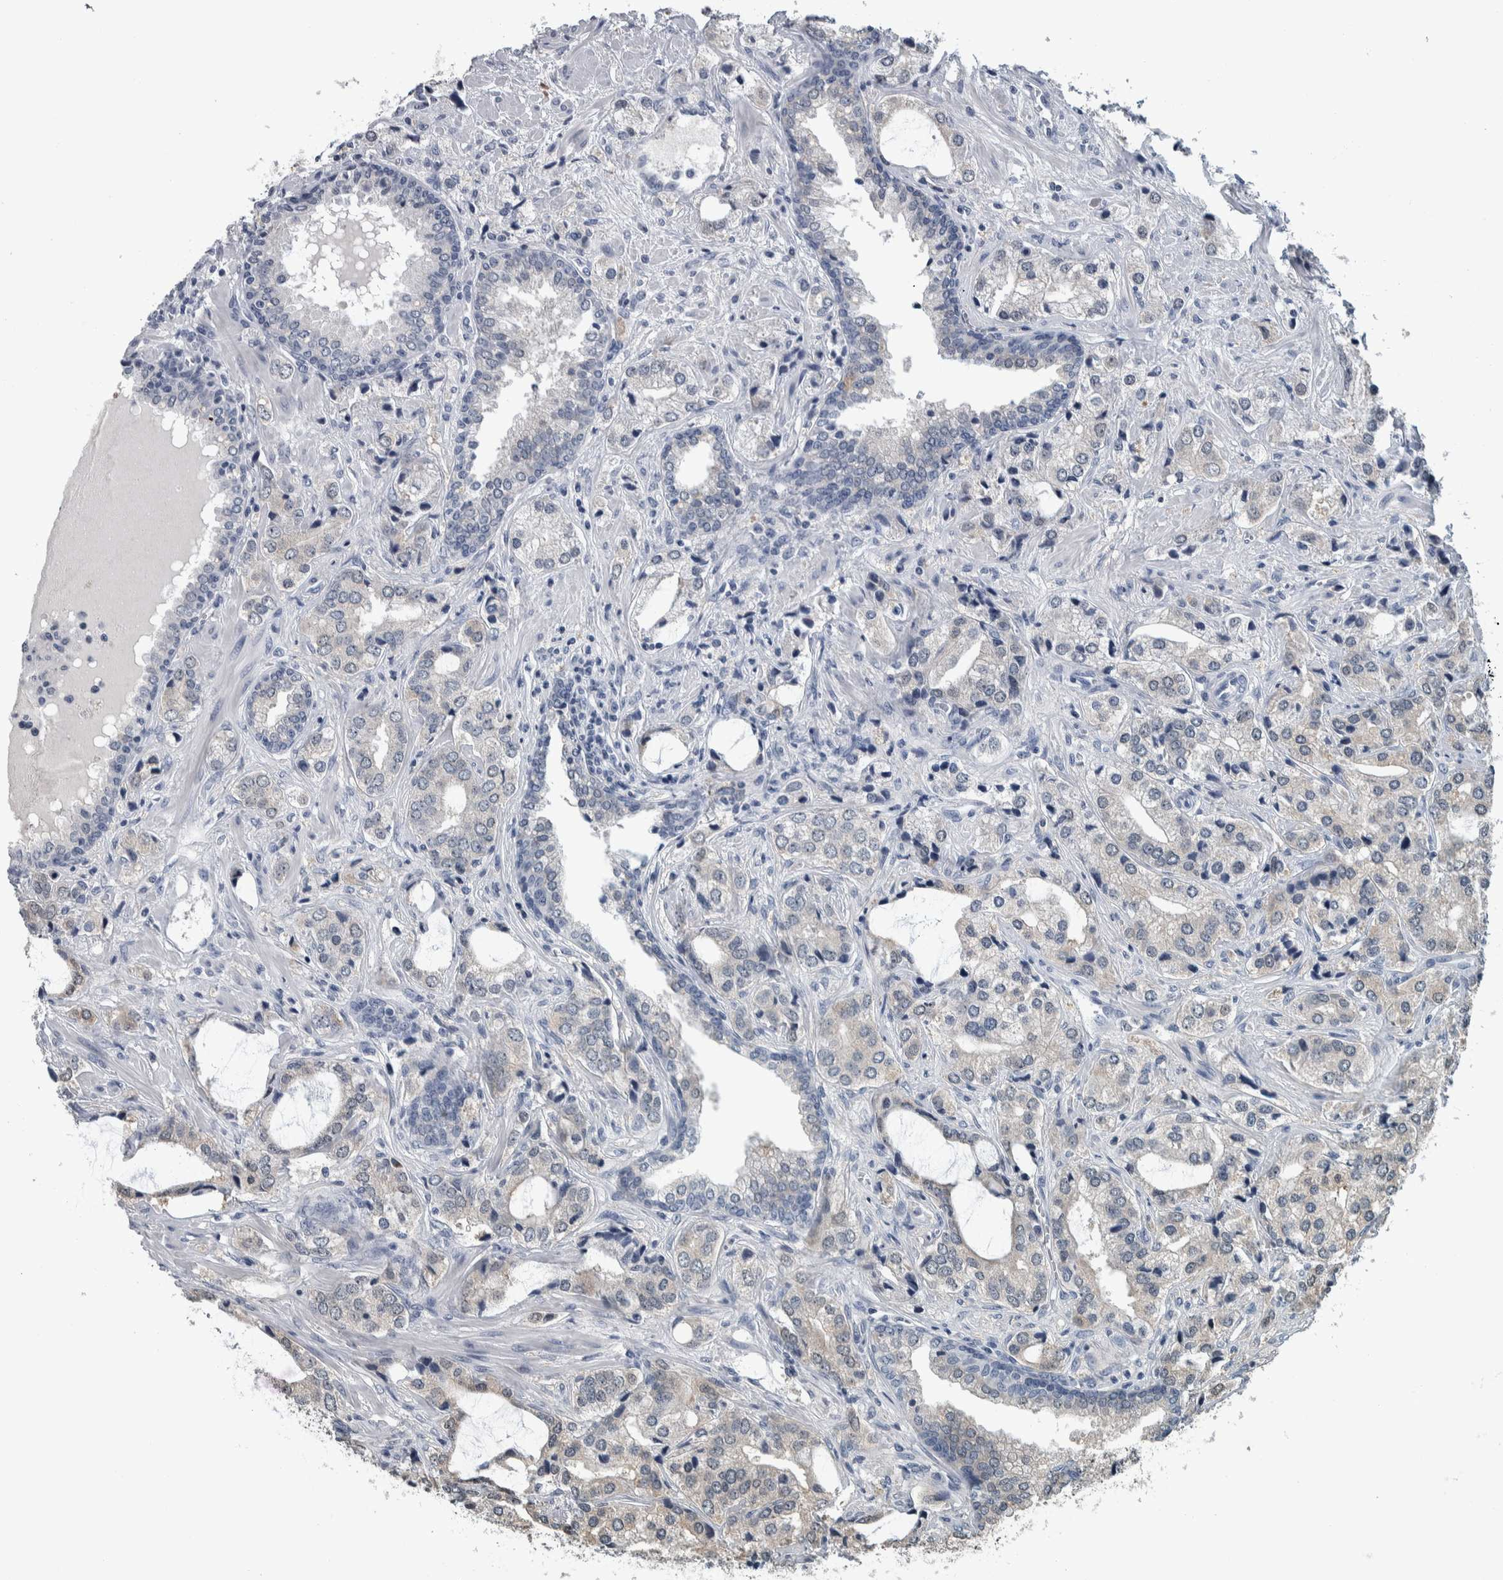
{"staining": {"intensity": "negative", "quantity": "none", "location": "none"}, "tissue": "prostate cancer", "cell_type": "Tumor cells", "image_type": "cancer", "snomed": [{"axis": "morphology", "description": "Adenocarcinoma, High grade"}, {"axis": "topography", "description": "Prostate"}], "caption": "Immunohistochemistry photomicrograph of human prostate cancer (adenocarcinoma (high-grade)) stained for a protein (brown), which displays no staining in tumor cells. (Stains: DAB immunohistochemistry (IHC) with hematoxylin counter stain, Microscopy: brightfield microscopy at high magnification).", "gene": "CAVIN4", "patient": {"sex": "male", "age": 66}}